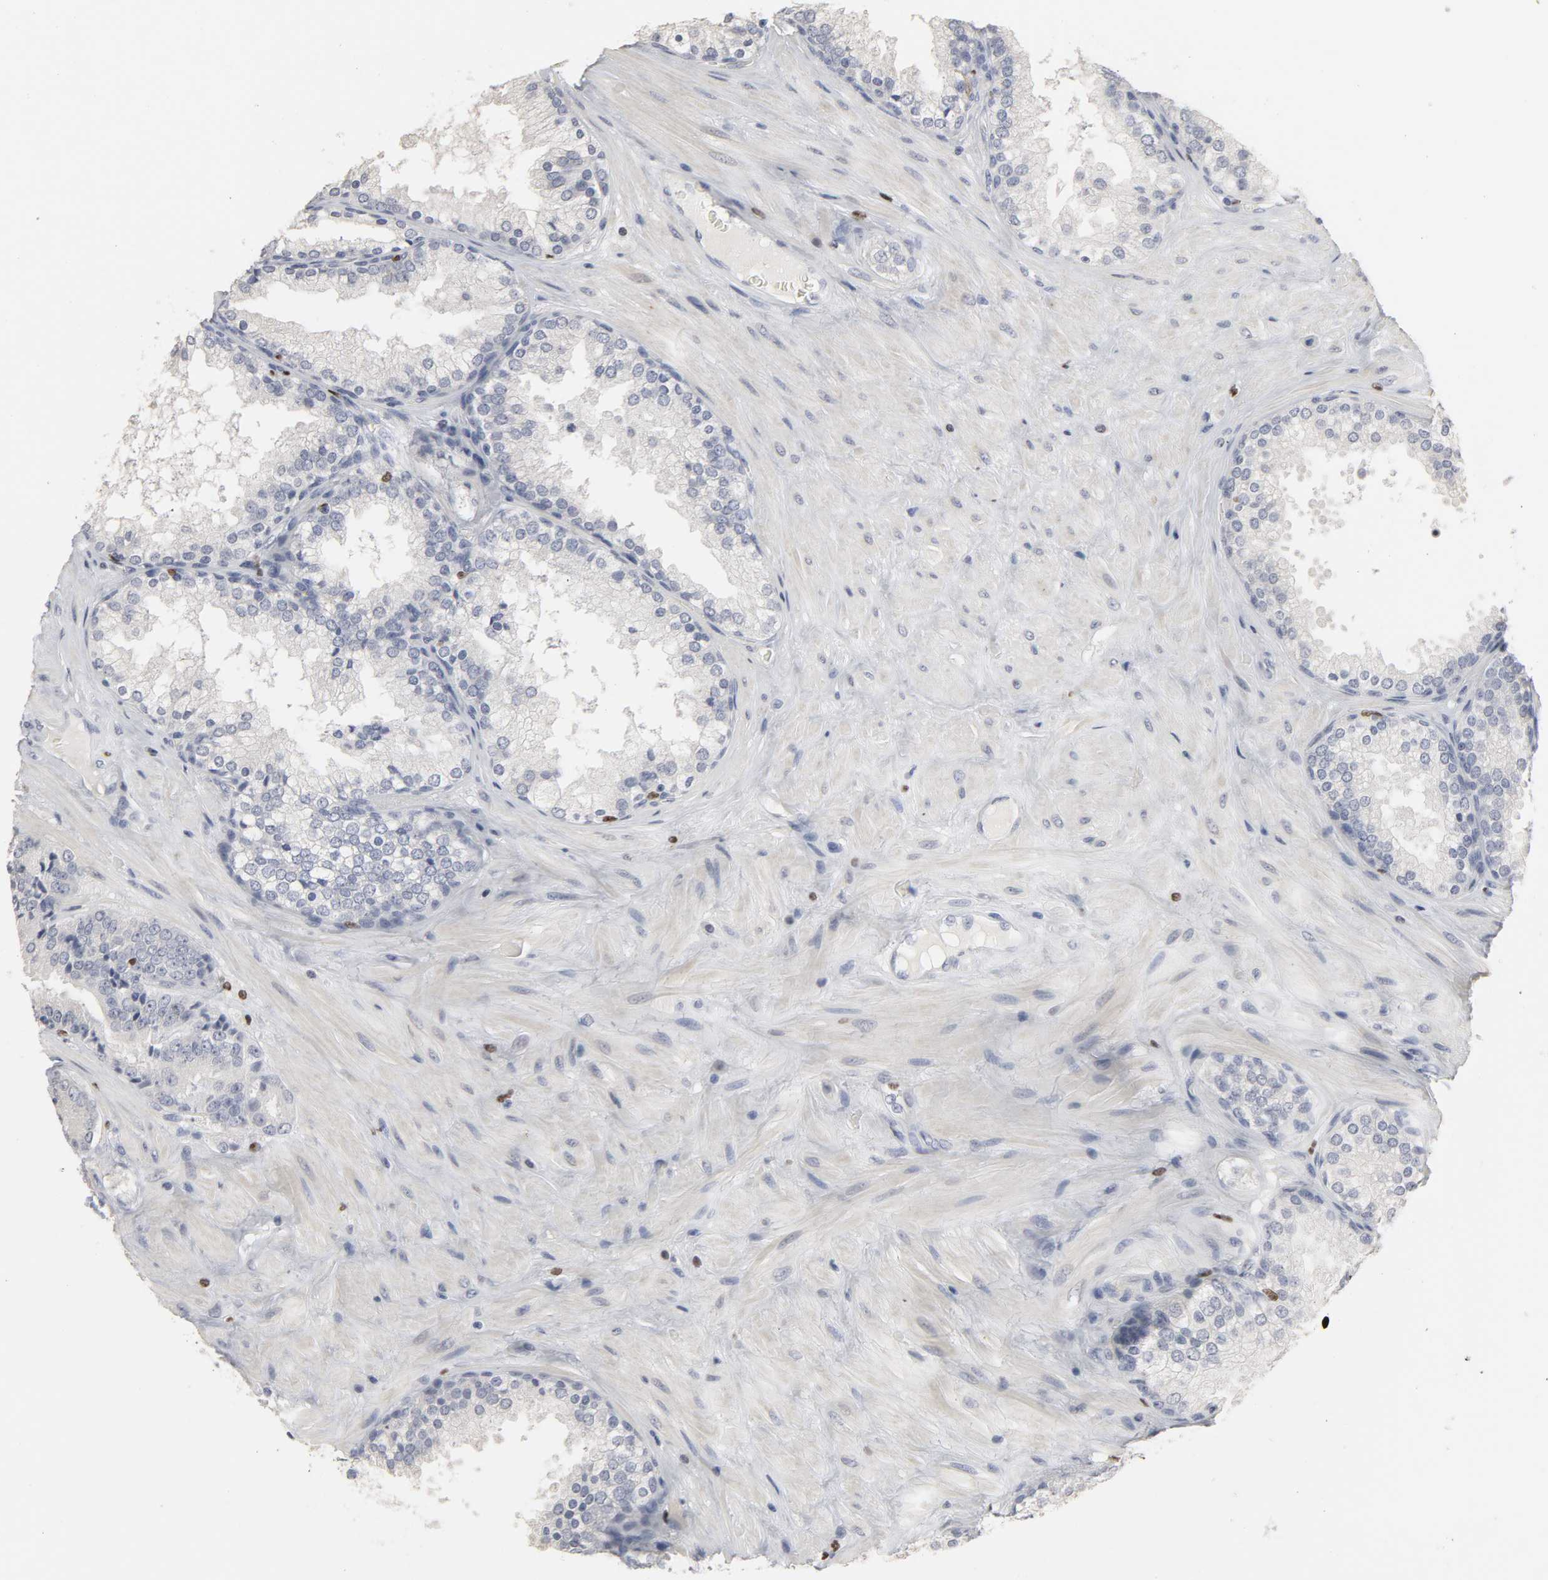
{"staining": {"intensity": "negative", "quantity": "none", "location": "none"}, "tissue": "prostate cancer", "cell_type": "Tumor cells", "image_type": "cancer", "snomed": [{"axis": "morphology", "description": "Adenocarcinoma, High grade"}, {"axis": "topography", "description": "Prostate"}], "caption": "Immunohistochemistry (IHC) micrograph of neoplastic tissue: prostate adenocarcinoma (high-grade) stained with DAB demonstrates no significant protein positivity in tumor cells.", "gene": "SPI1", "patient": {"sex": "male", "age": 70}}